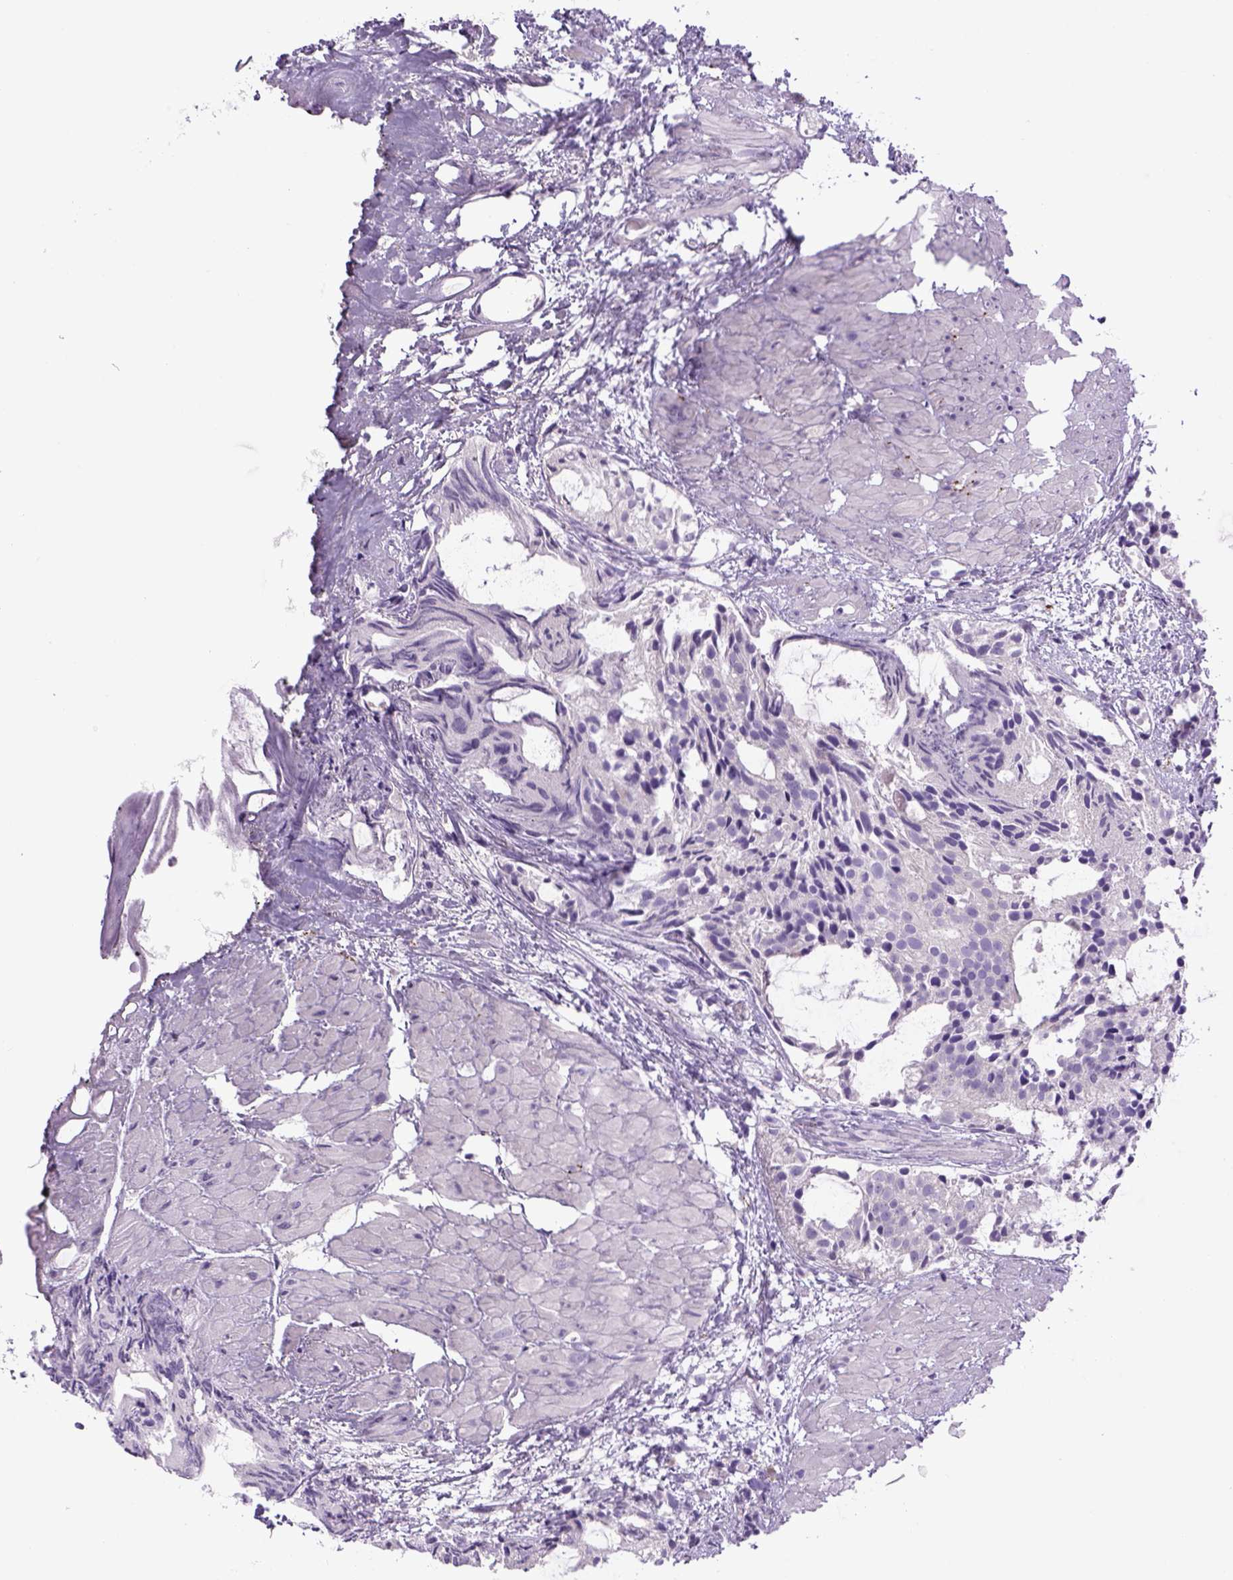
{"staining": {"intensity": "negative", "quantity": "none", "location": "none"}, "tissue": "prostate cancer", "cell_type": "Tumor cells", "image_type": "cancer", "snomed": [{"axis": "morphology", "description": "Adenocarcinoma, High grade"}, {"axis": "topography", "description": "Prostate"}], "caption": "Tumor cells are negative for protein expression in human prostate cancer.", "gene": "DBH", "patient": {"sex": "male", "age": 79}}